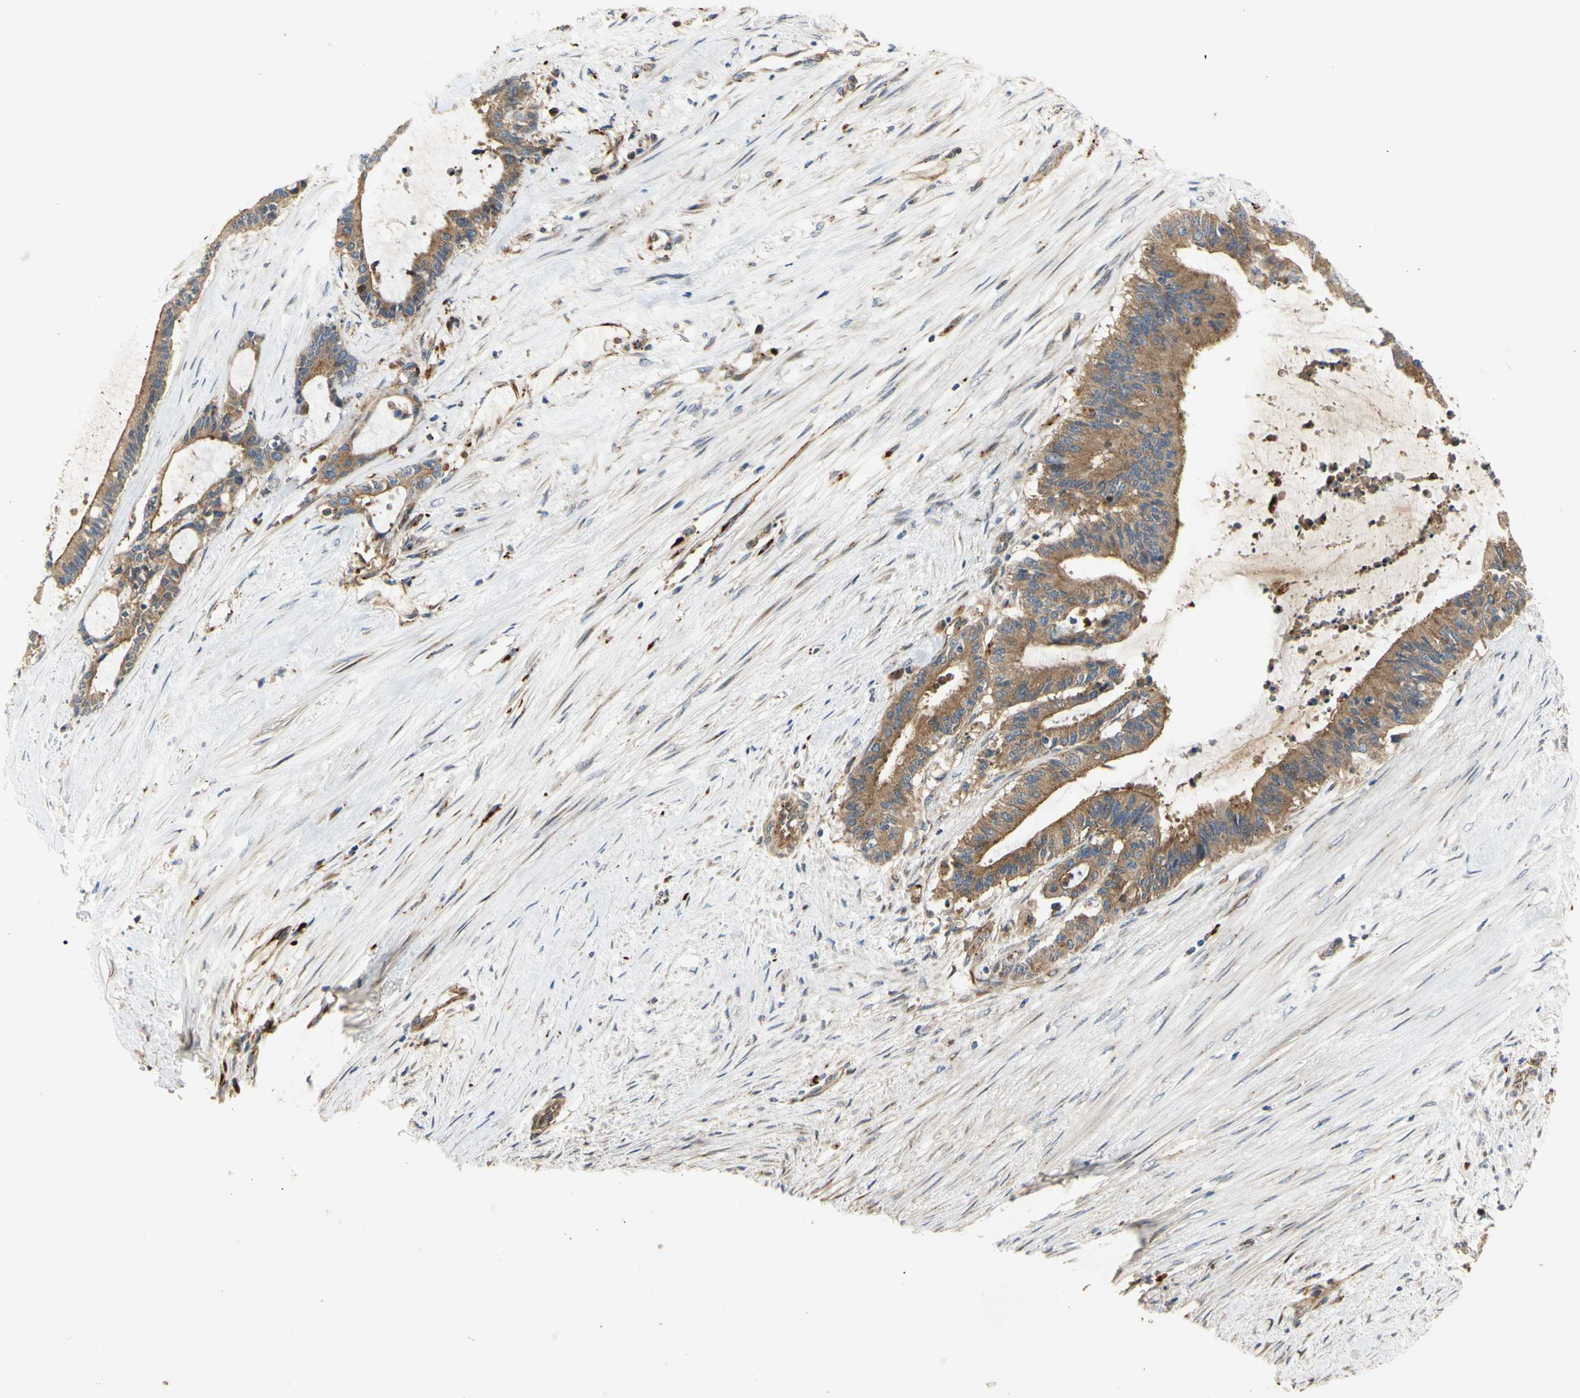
{"staining": {"intensity": "strong", "quantity": ">75%", "location": "cytoplasmic/membranous"}, "tissue": "liver cancer", "cell_type": "Tumor cells", "image_type": "cancer", "snomed": [{"axis": "morphology", "description": "Cholangiocarcinoma"}, {"axis": "topography", "description": "Liver"}], "caption": "This micrograph exhibits immunohistochemistry staining of liver cancer, with high strong cytoplasmic/membranous expression in about >75% of tumor cells.", "gene": "TUBG2", "patient": {"sex": "female", "age": 73}}